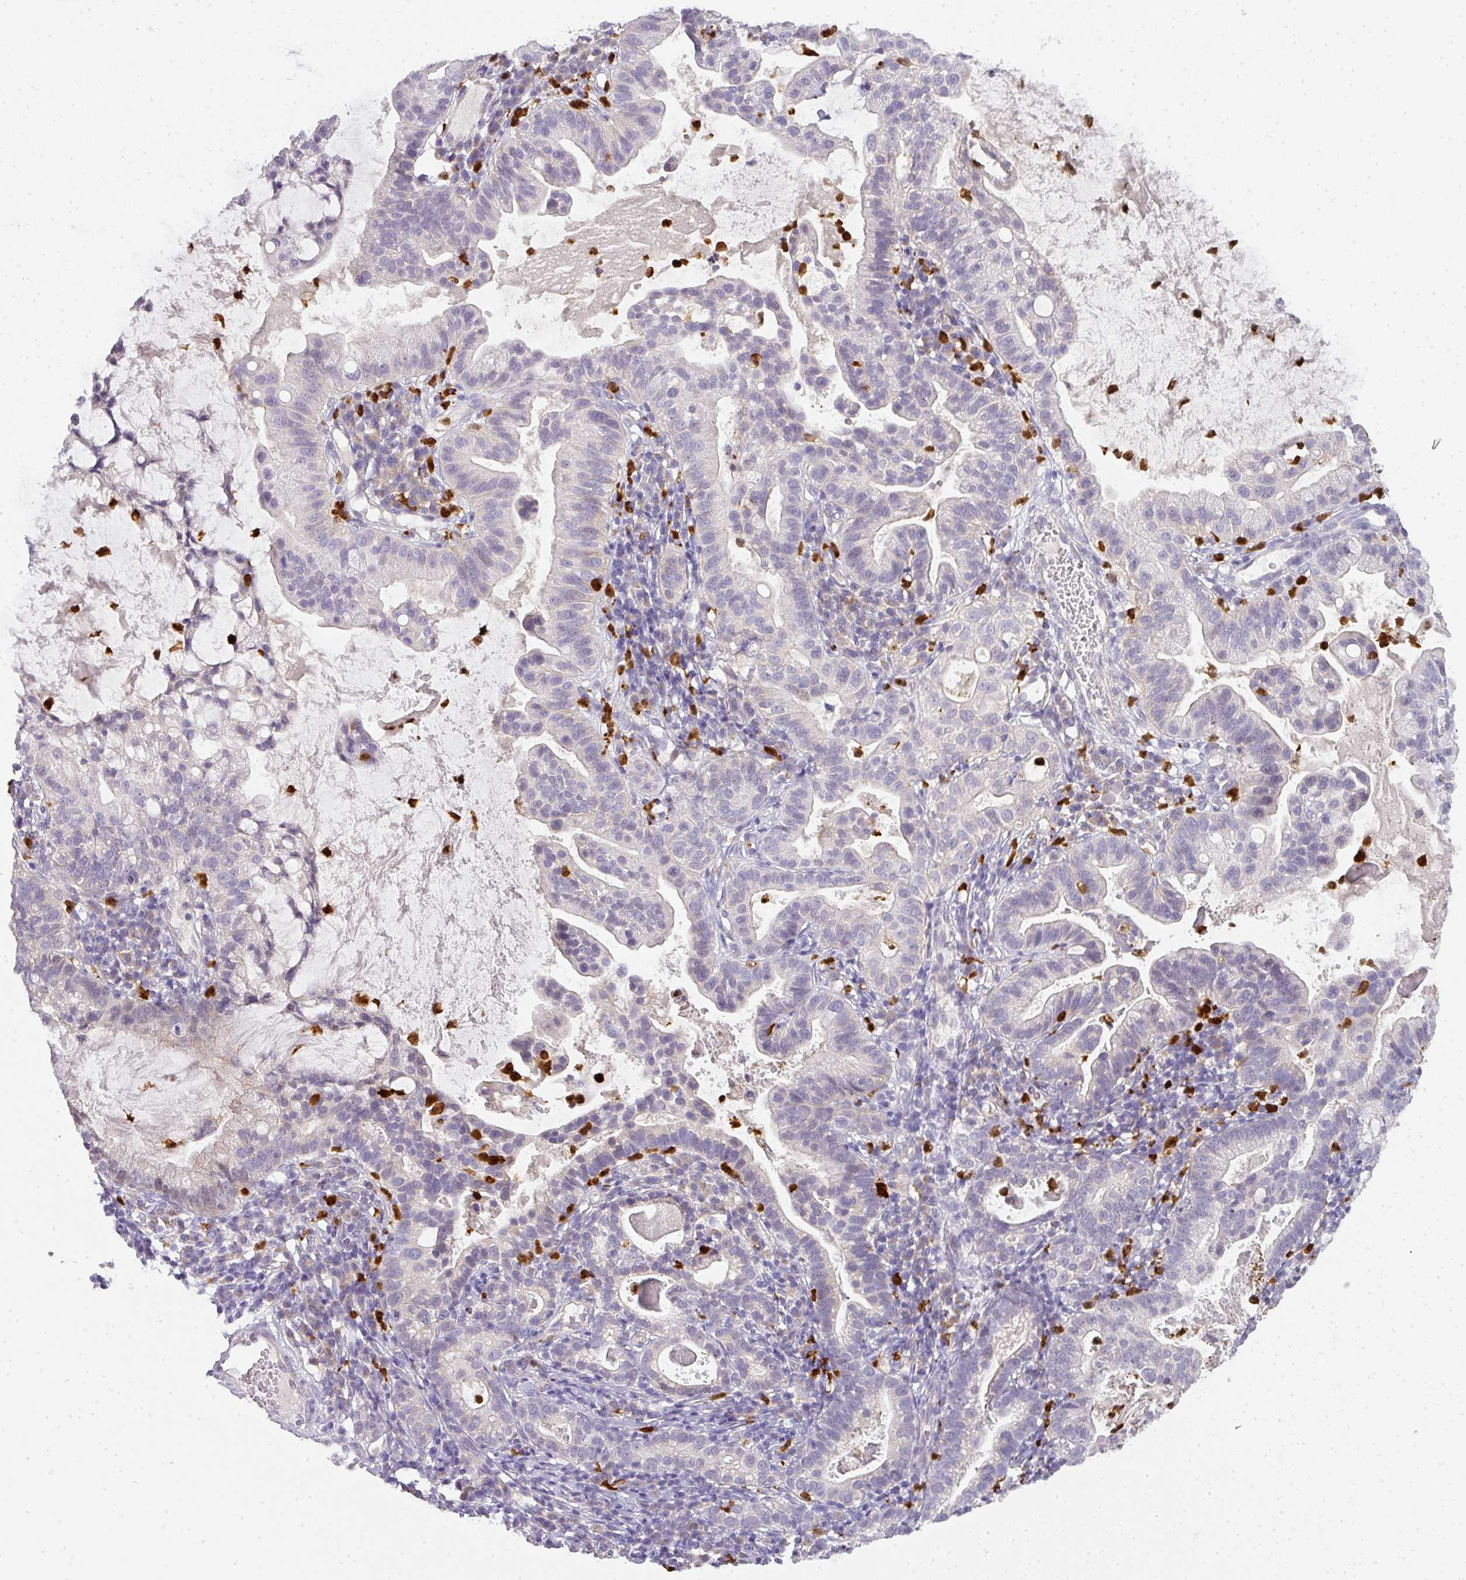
{"staining": {"intensity": "negative", "quantity": "none", "location": "none"}, "tissue": "cervical cancer", "cell_type": "Tumor cells", "image_type": "cancer", "snomed": [{"axis": "morphology", "description": "Adenocarcinoma, NOS"}, {"axis": "topography", "description": "Cervix"}], "caption": "DAB (3,3'-diaminobenzidine) immunohistochemical staining of cervical cancer (adenocarcinoma) demonstrates no significant staining in tumor cells.", "gene": "HHEX", "patient": {"sex": "female", "age": 41}}